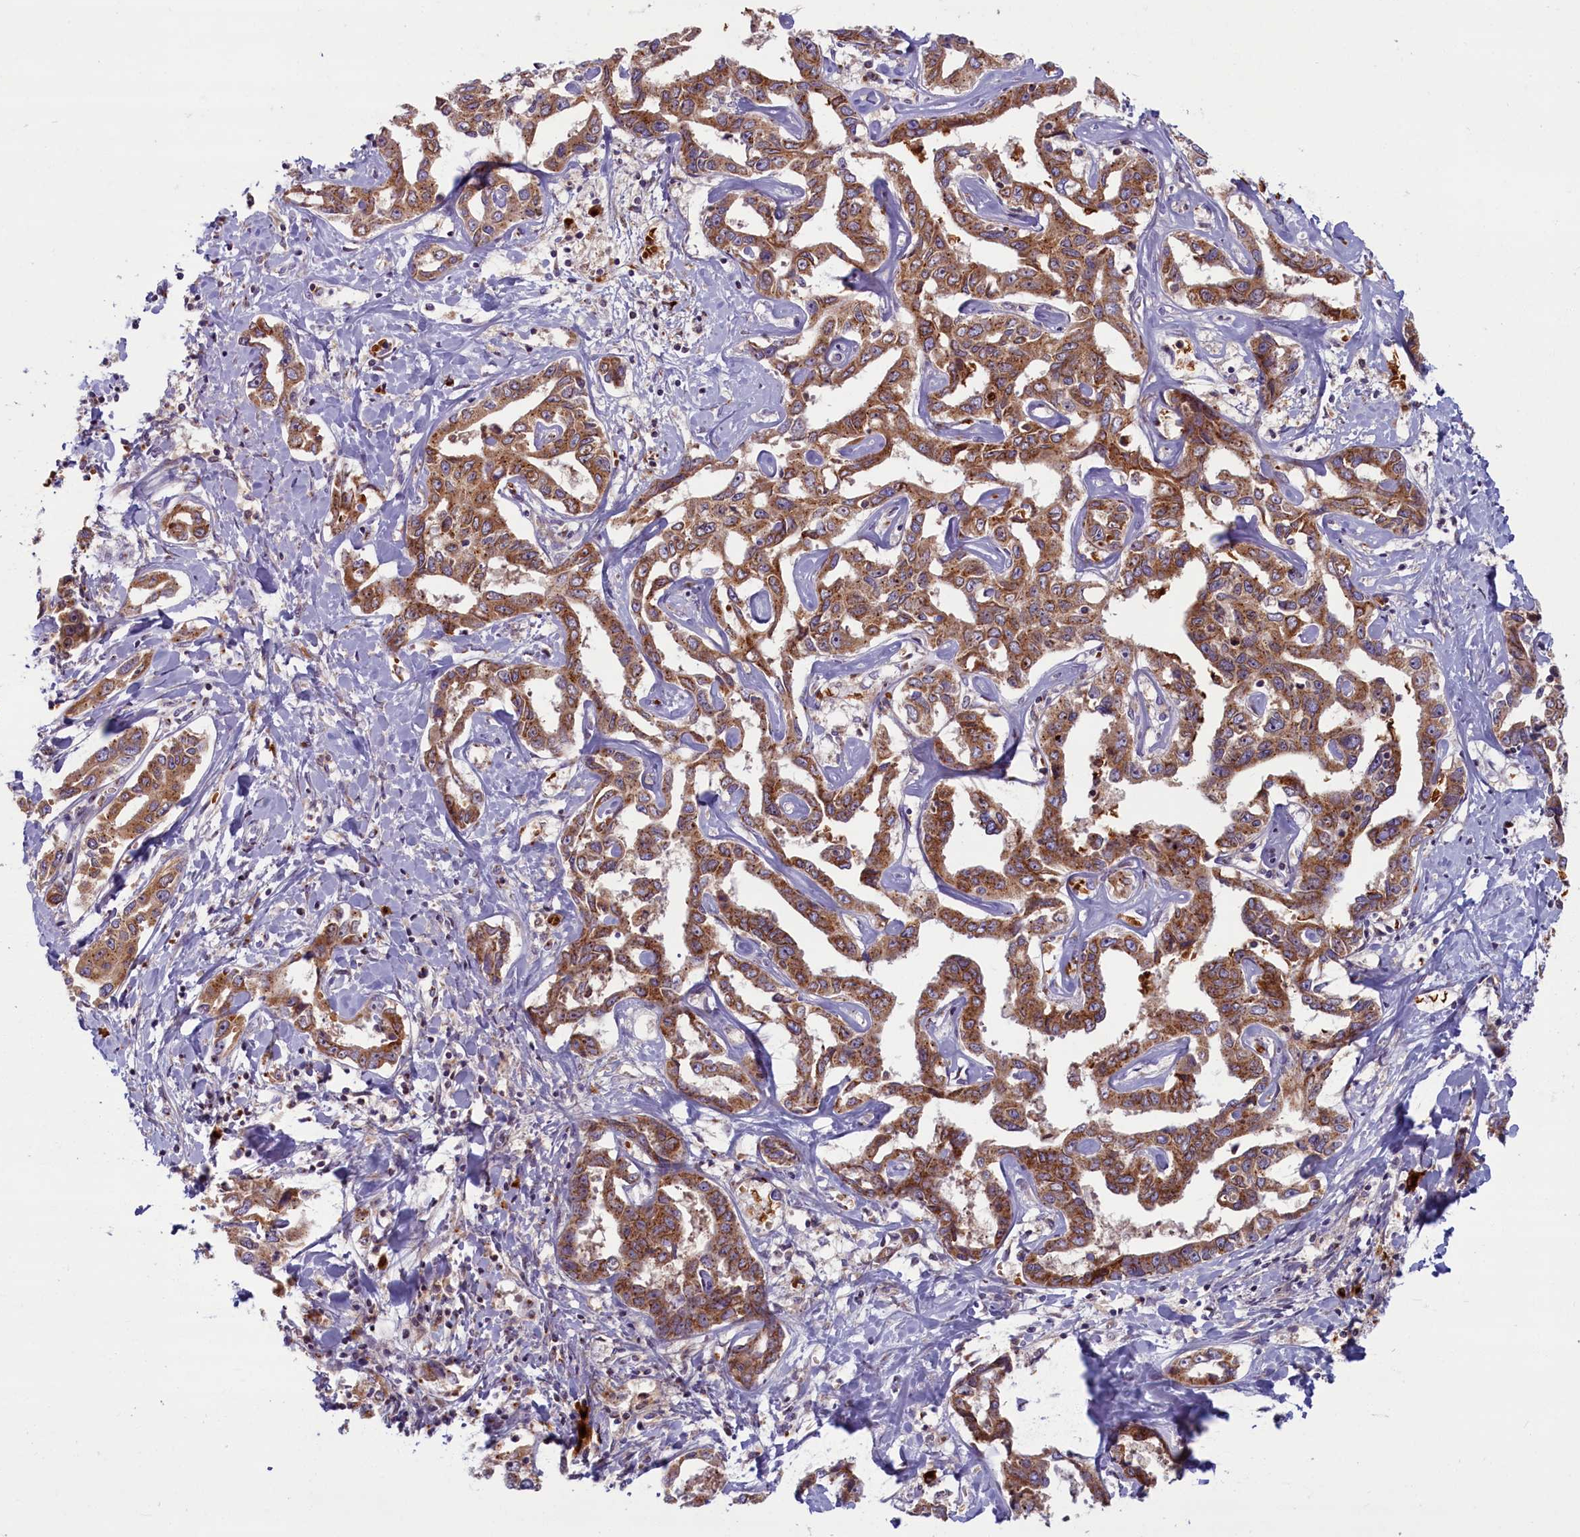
{"staining": {"intensity": "moderate", "quantity": ">75%", "location": "cytoplasmic/membranous"}, "tissue": "liver cancer", "cell_type": "Tumor cells", "image_type": "cancer", "snomed": [{"axis": "morphology", "description": "Cholangiocarcinoma"}, {"axis": "topography", "description": "Liver"}], "caption": "A high-resolution image shows IHC staining of liver cancer, which demonstrates moderate cytoplasmic/membranous staining in approximately >75% of tumor cells. The staining was performed using DAB (3,3'-diaminobenzidine) to visualize the protein expression in brown, while the nuclei were stained in blue with hematoxylin (Magnification: 20x).", "gene": "BLVRB", "patient": {"sex": "male", "age": 59}}